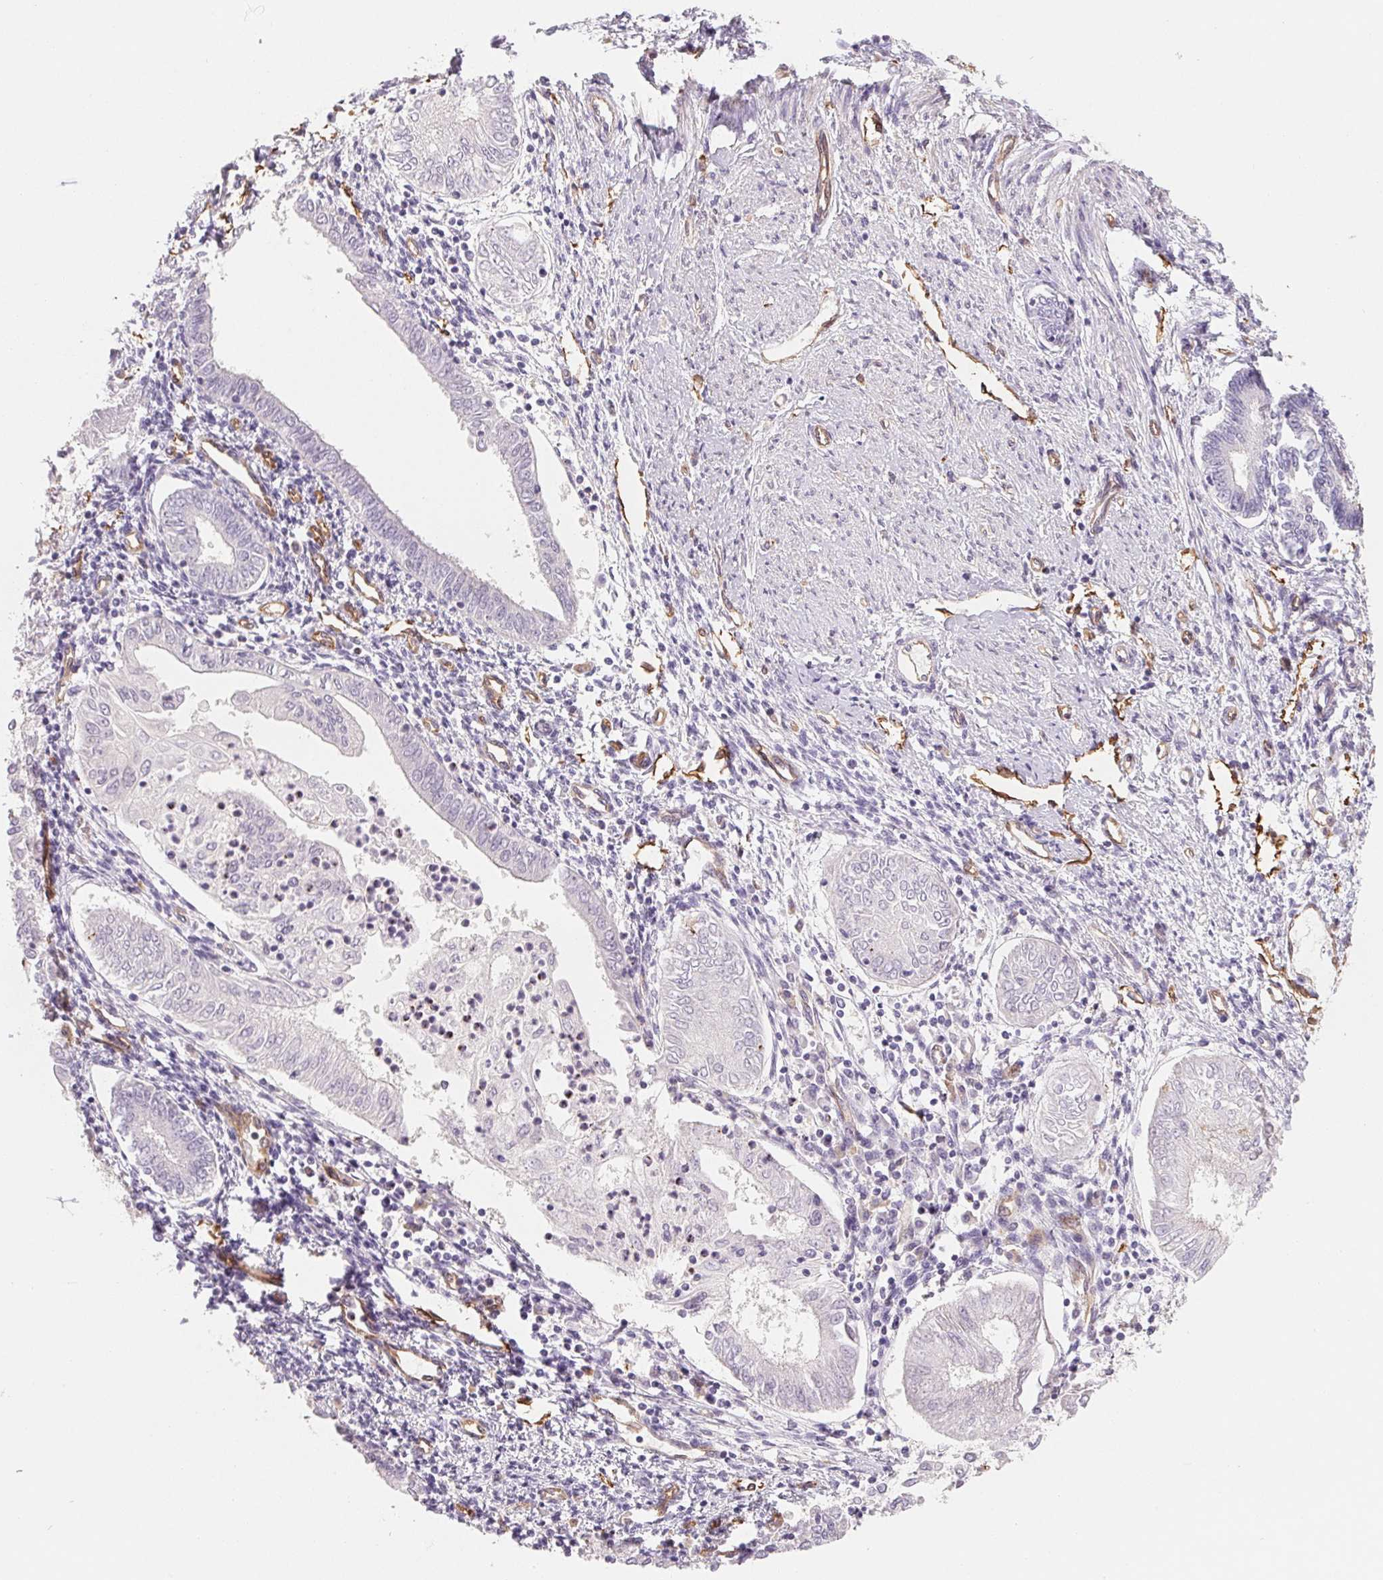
{"staining": {"intensity": "negative", "quantity": "none", "location": "none"}, "tissue": "endometrial cancer", "cell_type": "Tumor cells", "image_type": "cancer", "snomed": [{"axis": "morphology", "description": "Adenocarcinoma, NOS"}, {"axis": "topography", "description": "Endometrium"}], "caption": "An image of endometrial cancer (adenocarcinoma) stained for a protein reveals no brown staining in tumor cells.", "gene": "ANKRD13B", "patient": {"sex": "female", "age": 68}}